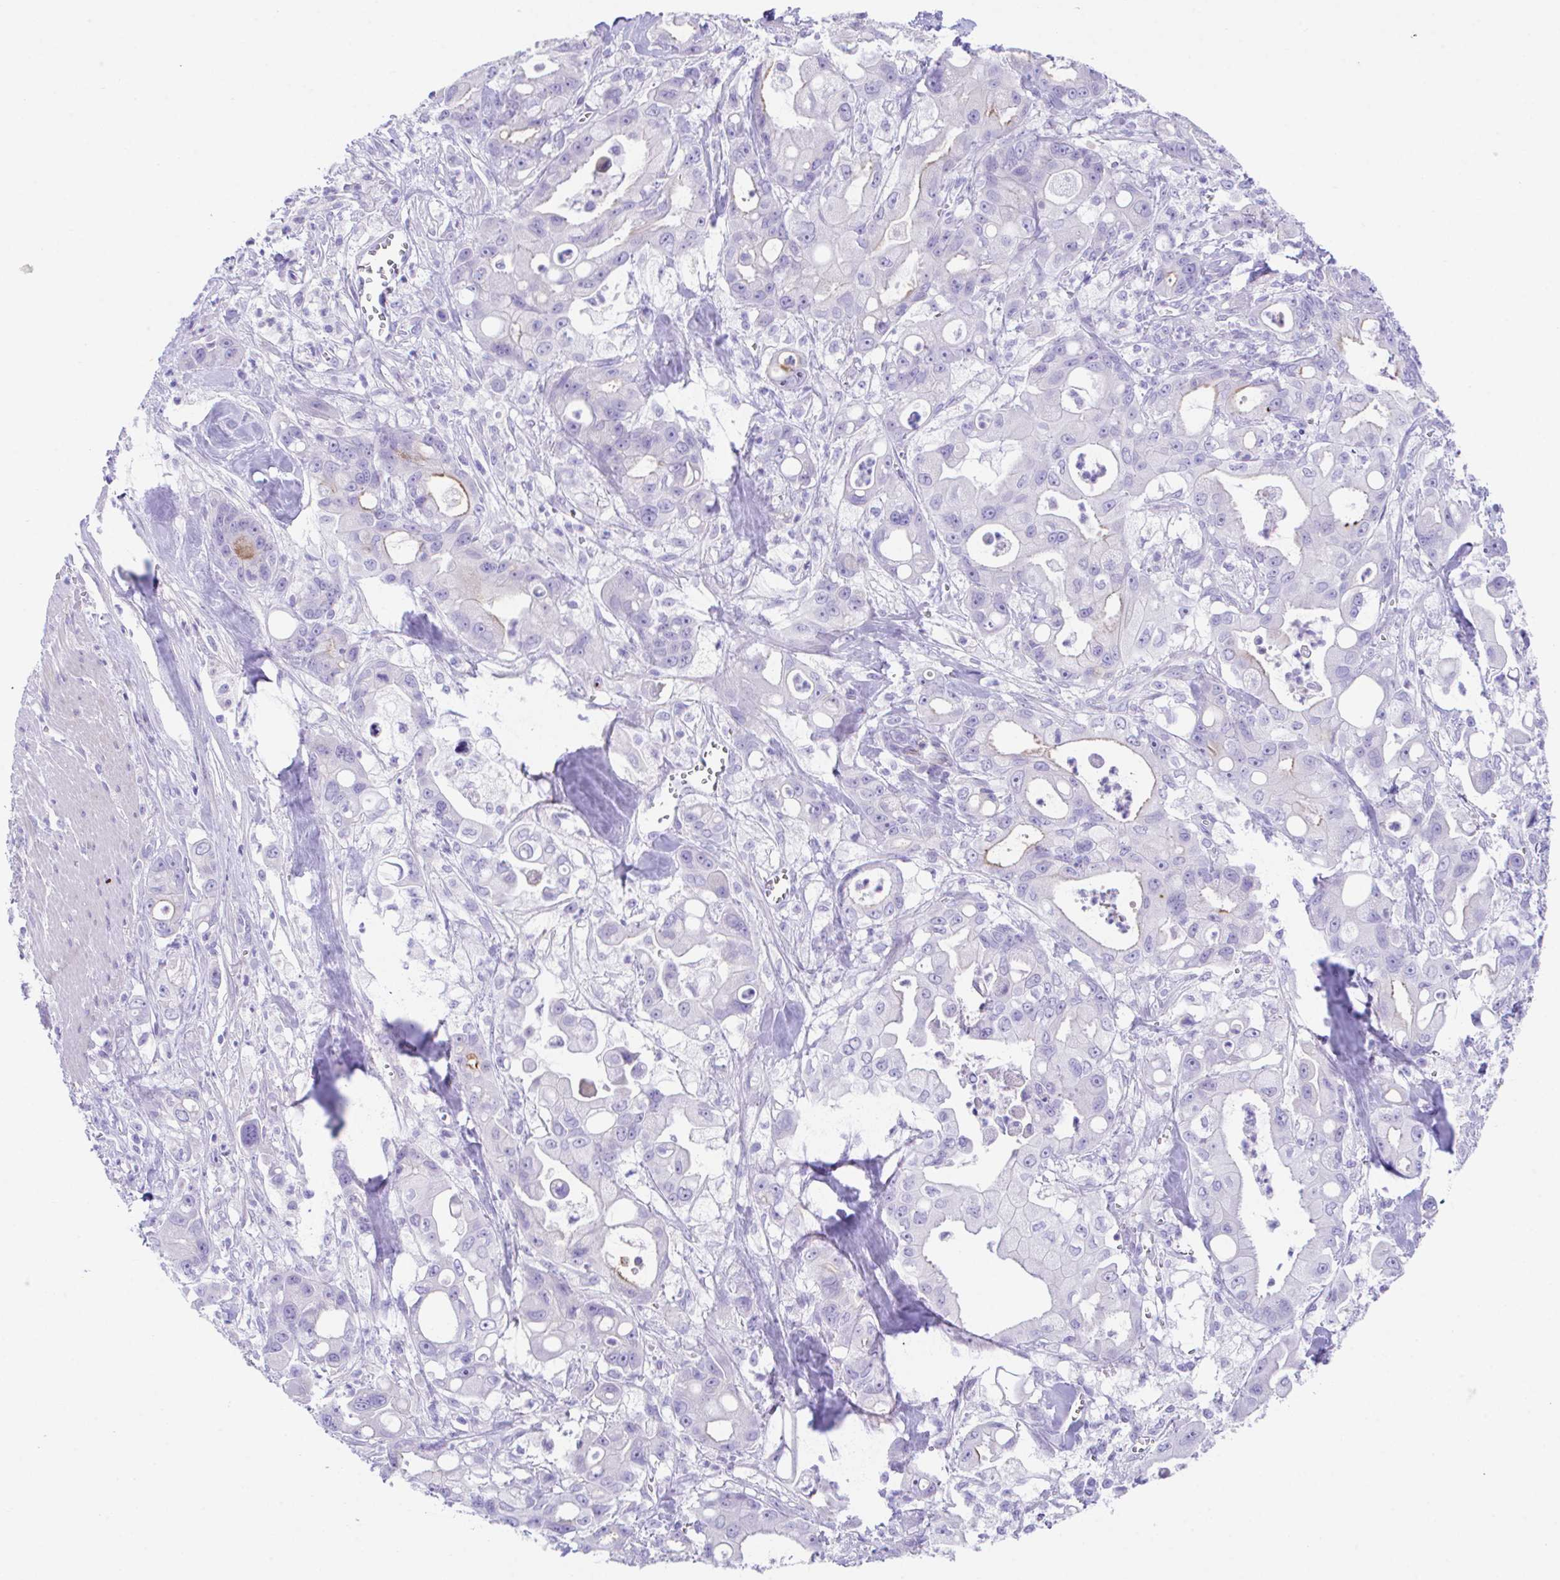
{"staining": {"intensity": "negative", "quantity": "none", "location": "none"}, "tissue": "pancreatic cancer", "cell_type": "Tumor cells", "image_type": "cancer", "snomed": [{"axis": "morphology", "description": "Adenocarcinoma, NOS"}, {"axis": "topography", "description": "Pancreas"}], "caption": "Tumor cells show no significant protein staining in pancreatic cancer (adenocarcinoma).", "gene": "SLC16A6", "patient": {"sex": "male", "age": 68}}